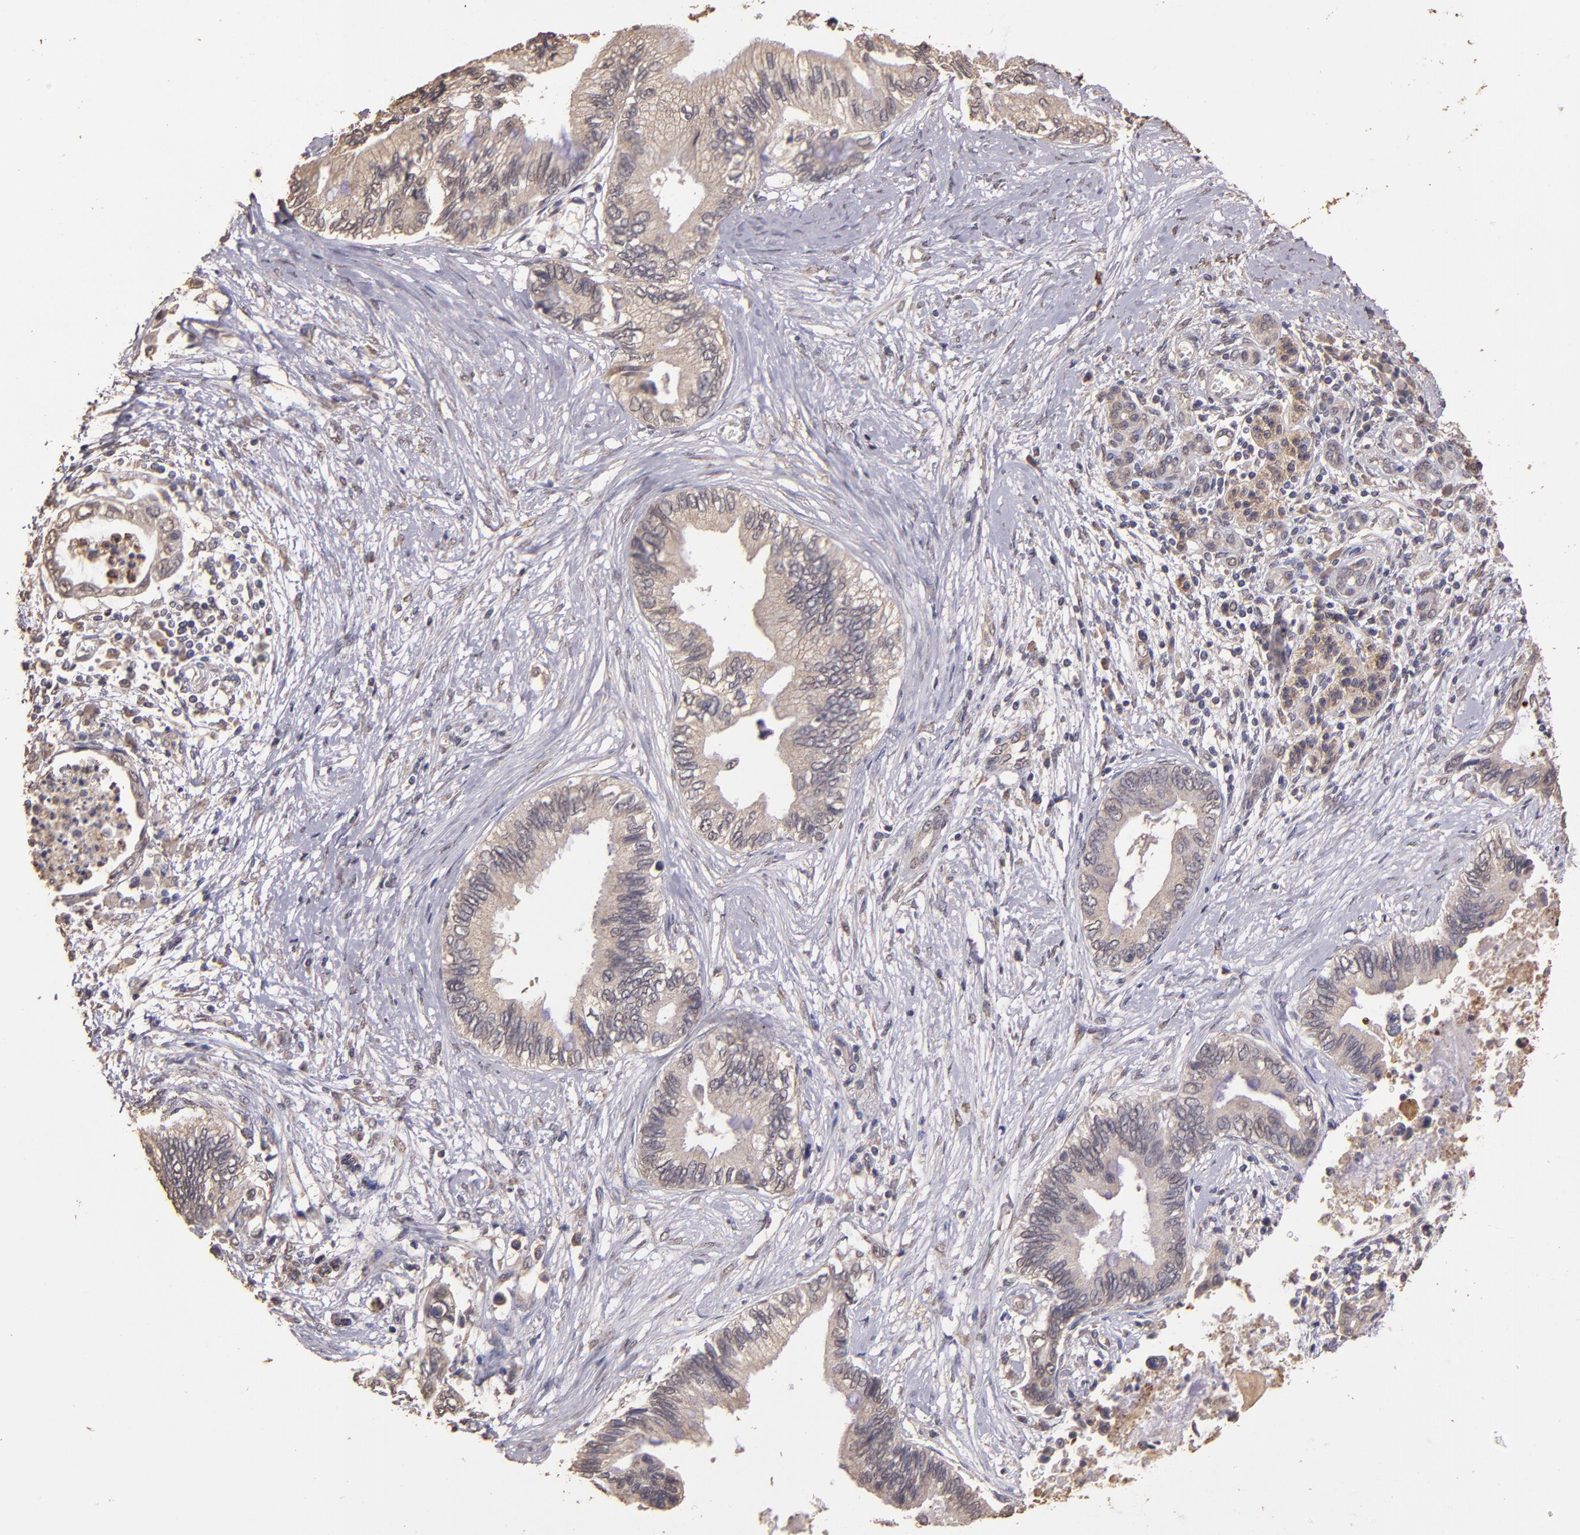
{"staining": {"intensity": "weak", "quantity": ">75%", "location": "cytoplasmic/membranous"}, "tissue": "pancreatic cancer", "cell_type": "Tumor cells", "image_type": "cancer", "snomed": [{"axis": "morphology", "description": "Adenocarcinoma, NOS"}, {"axis": "topography", "description": "Pancreas"}], "caption": "High-magnification brightfield microscopy of adenocarcinoma (pancreatic) stained with DAB (3,3'-diaminobenzidine) (brown) and counterstained with hematoxylin (blue). tumor cells exhibit weak cytoplasmic/membranous staining is appreciated in approximately>75% of cells.", "gene": "HECTD1", "patient": {"sex": "female", "age": 66}}